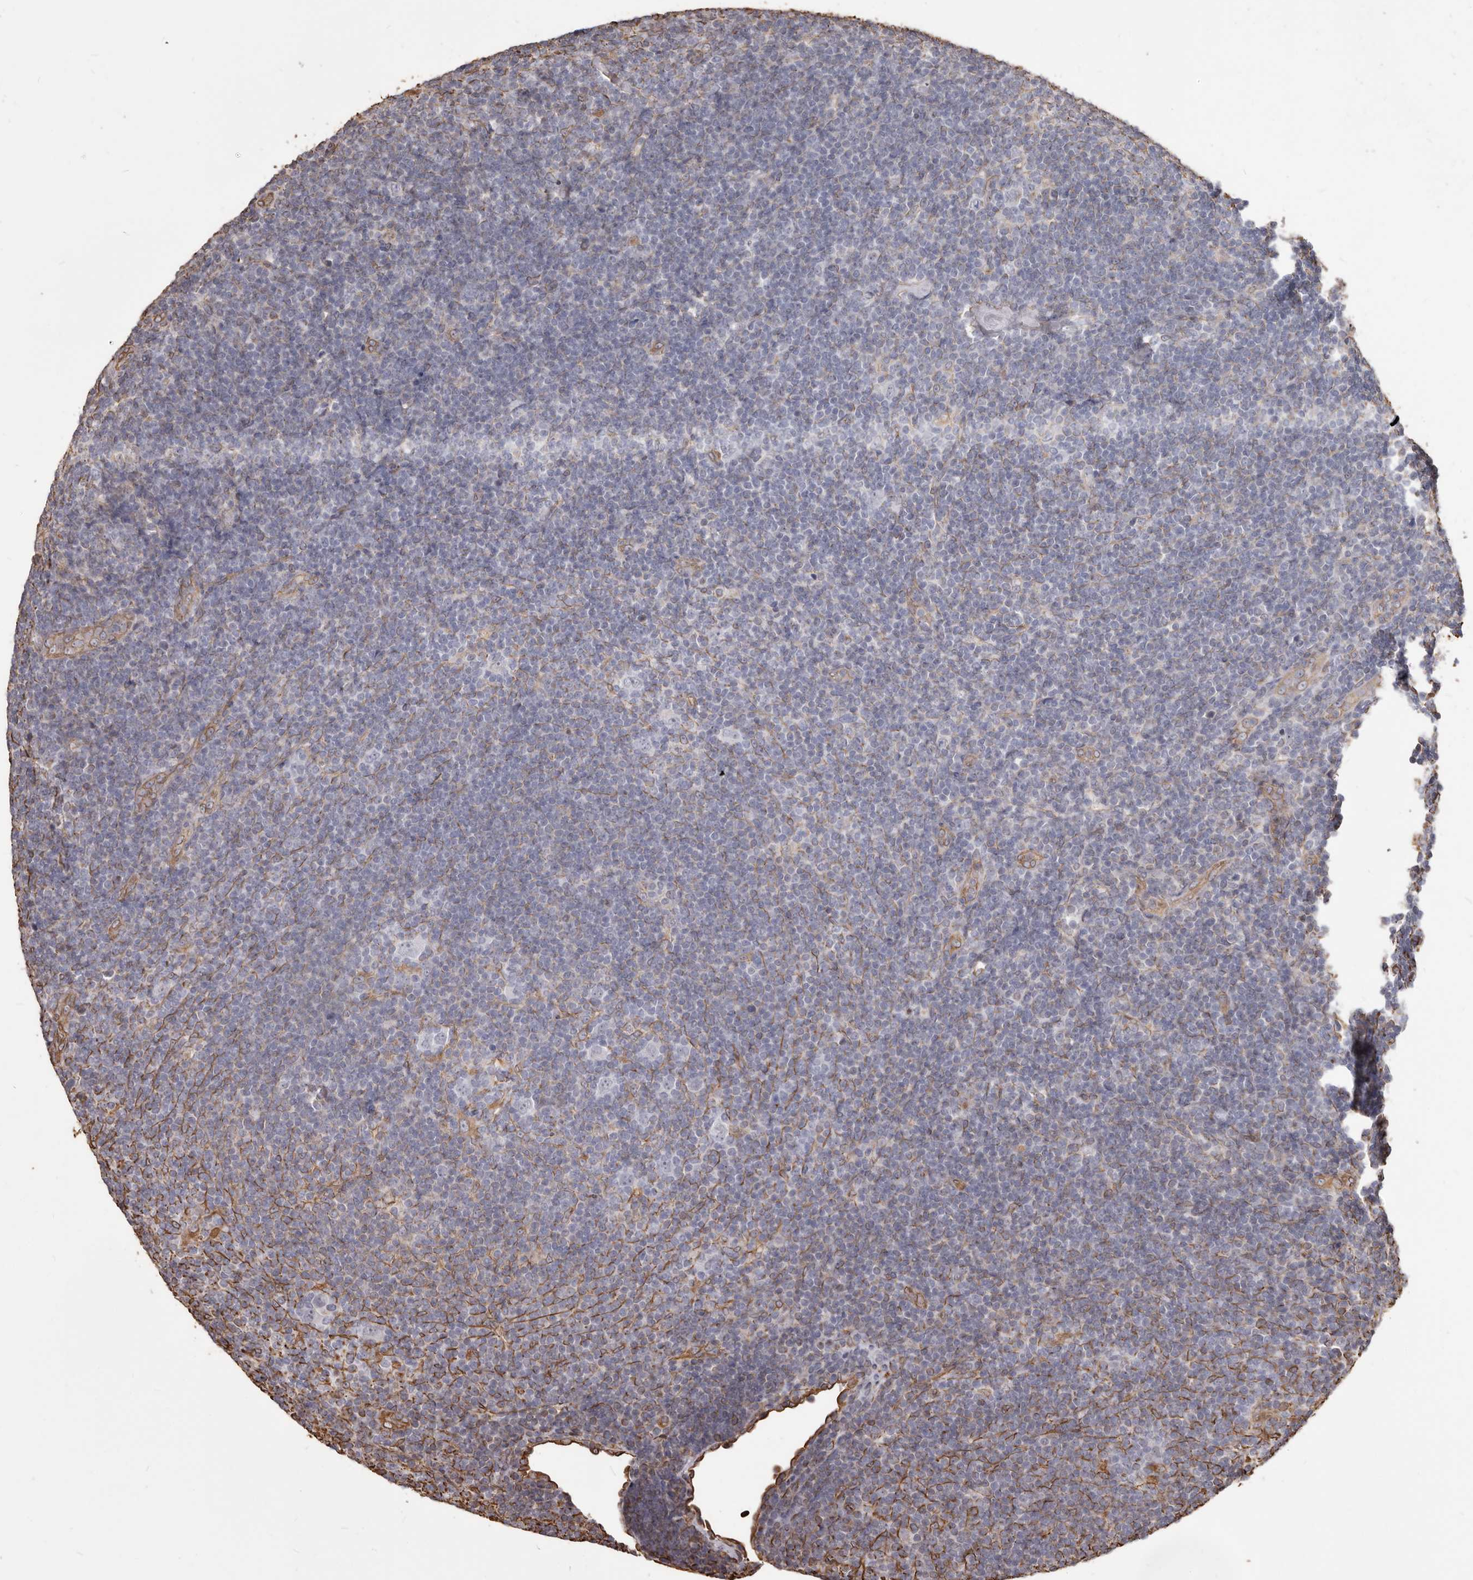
{"staining": {"intensity": "negative", "quantity": "none", "location": "none"}, "tissue": "lymphoma", "cell_type": "Tumor cells", "image_type": "cancer", "snomed": [{"axis": "morphology", "description": "Hodgkin's disease, NOS"}, {"axis": "topography", "description": "Lymph node"}], "caption": "High magnification brightfield microscopy of lymphoma stained with DAB (brown) and counterstained with hematoxylin (blue): tumor cells show no significant staining. The staining is performed using DAB brown chromogen with nuclei counter-stained in using hematoxylin.", "gene": "MTURN", "patient": {"sex": "female", "age": 57}}